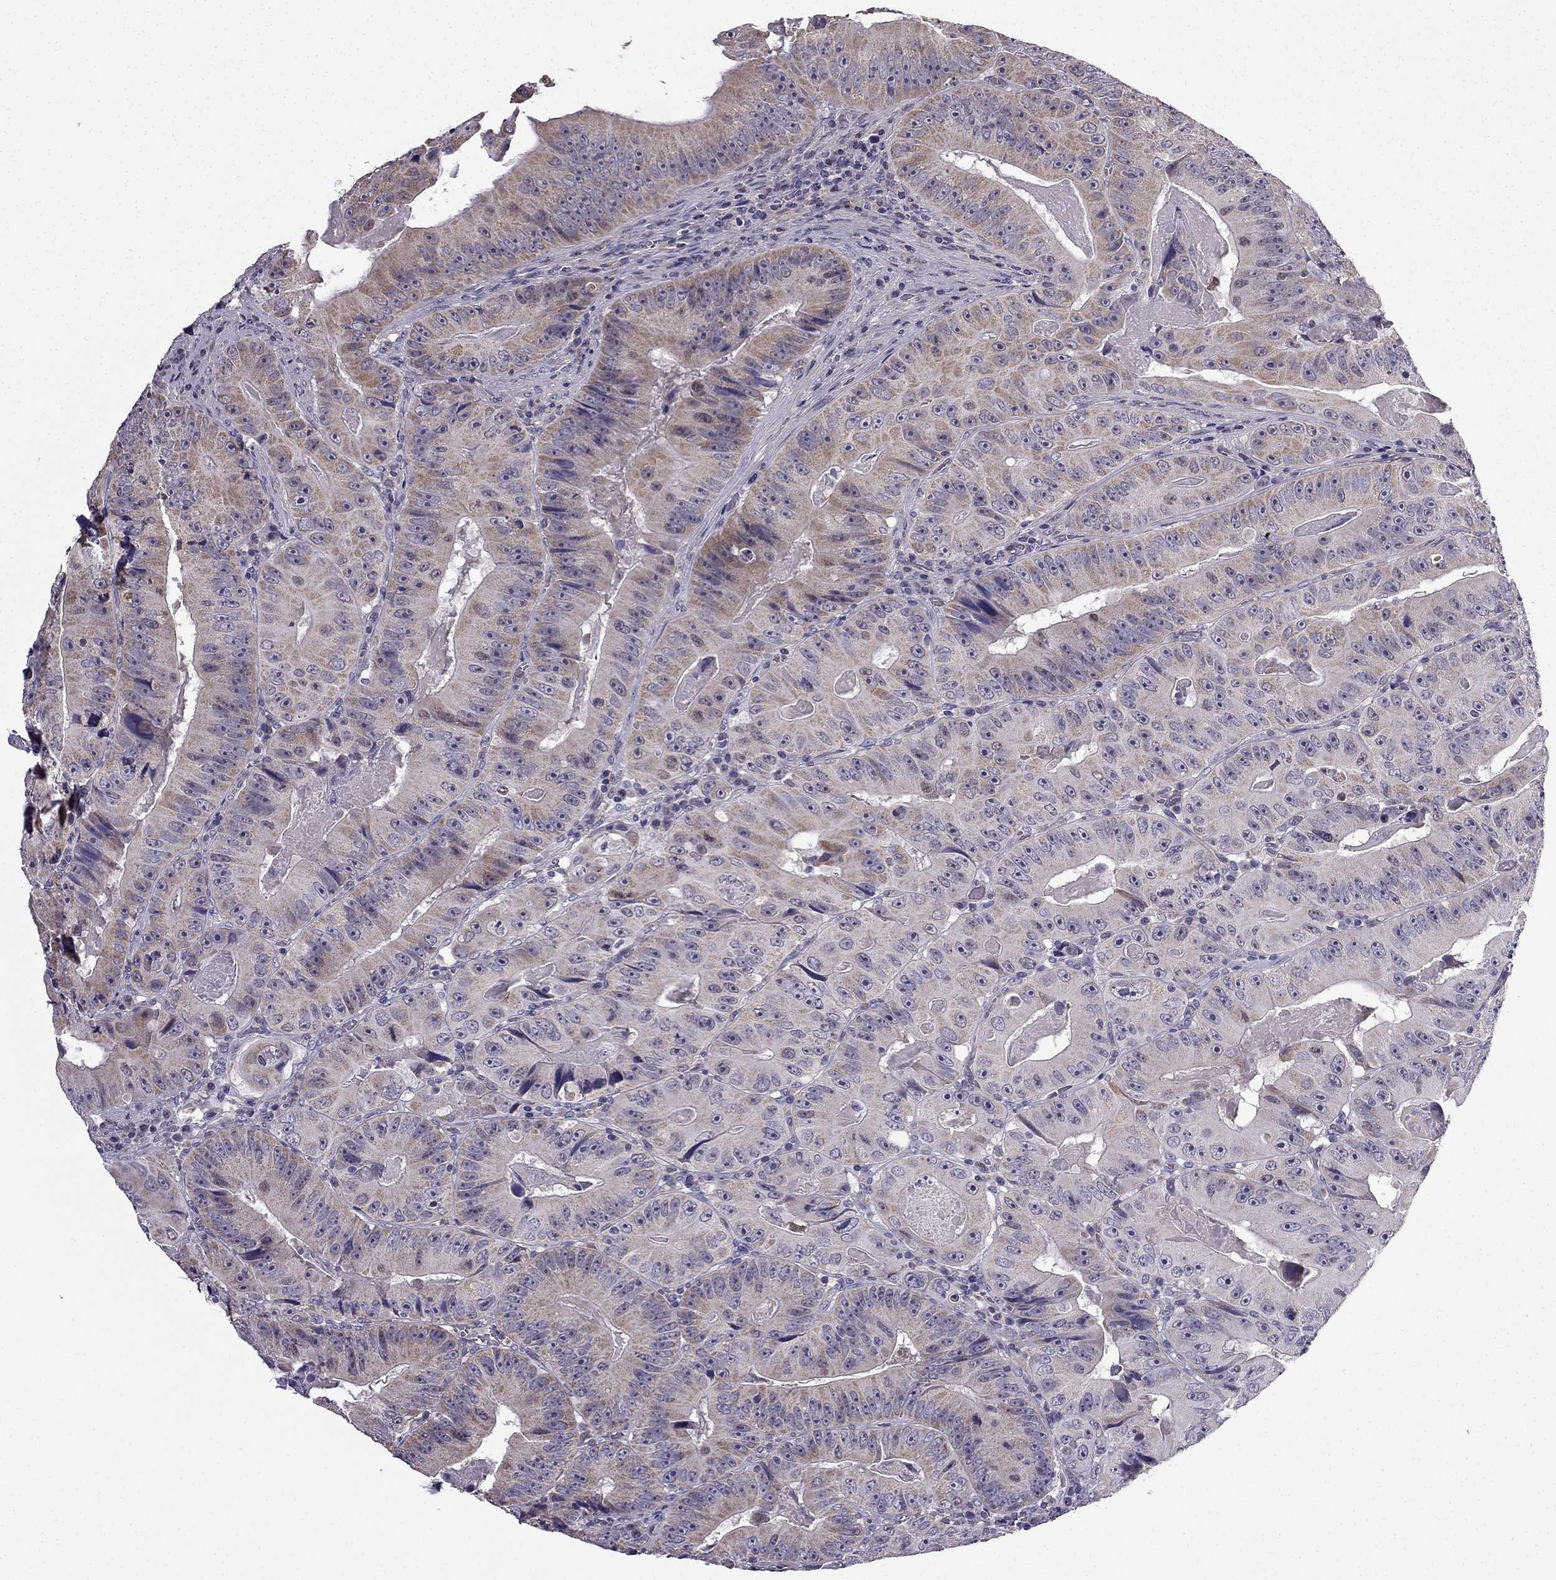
{"staining": {"intensity": "moderate", "quantity": "25%-75%", "location": "cytoplasmic/membranous"}, "tissue": "colorectal cancer", "cell_type": "Tumor cells", "image_type": "cancer", "snomed": [{"axis": "morphology", "description": "Adenocarcinoma, NOS"}, {"axis": "topography", "description": "Colon"}], "caption": "High-power microscopy captured an IHC photomicrograph of colorectal adenocarcinoma, revealing moderate cytoplasmic/membranous expression in approximately 25%-75% of tumor cells. Using DAB (brown) and hematoxylin (blue) stains, captured at high magnification using brightfield microscopy.", "gene": "SLC6A2", "patient": {"sex": "female", "age": 86}}